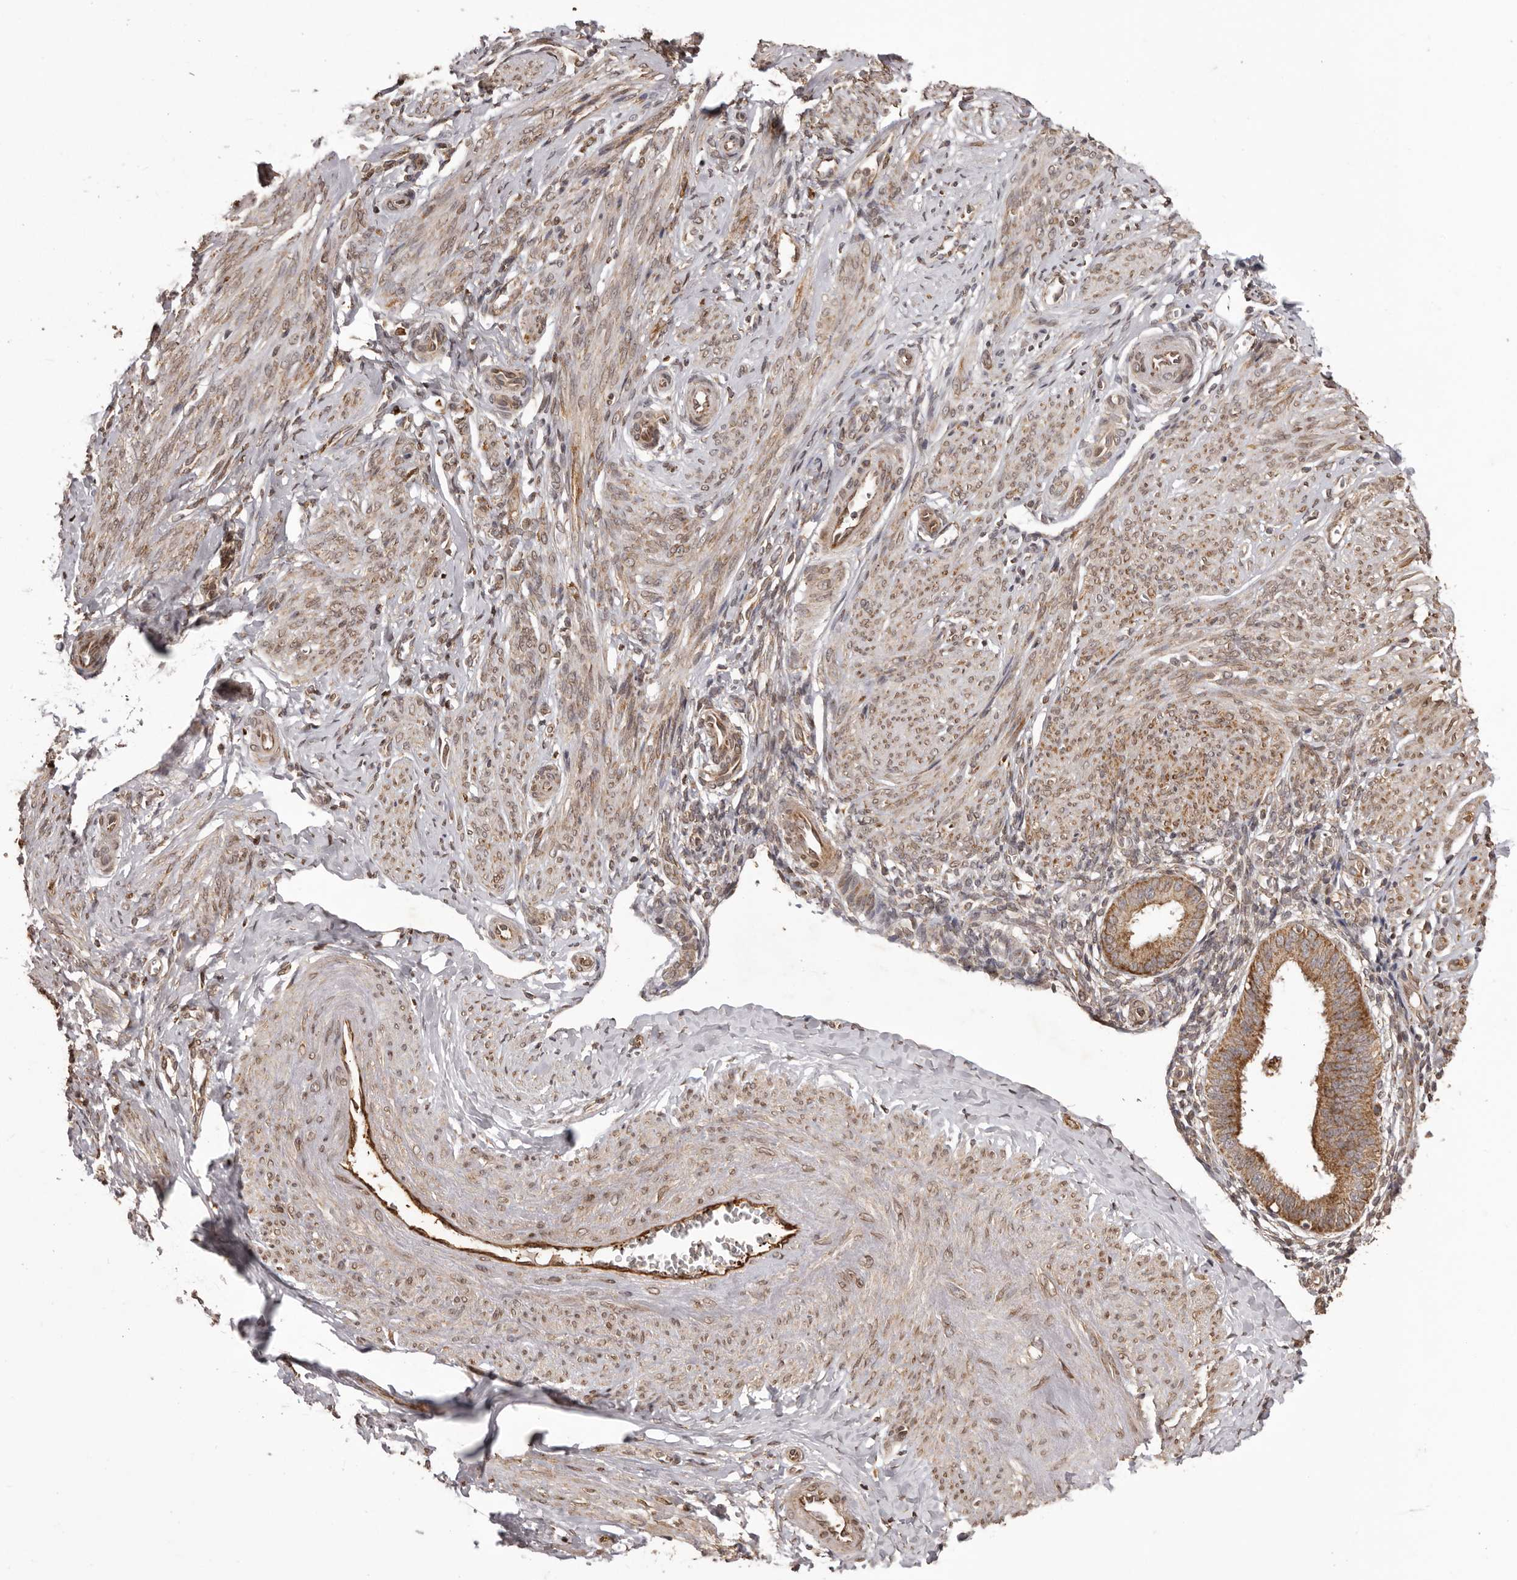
{"staining": {"intensity": "weak", "quantity": ">75%", "location": "cytoplasmic/membranous"}, "tissue": "endometrium", "cell_type": "Cells in endometrial stroma", "image_type": "normal", "snomed": [{"axis": "morphology", "description": "Normal tissue, NOS"}, {"axis": "topography", "description": "Uterus"}, {"axis": "topography", "description": "Endometrium"}], "caption": "This photomicrograph shows IHC staining of unremarkable human endometrium, with low weak cytoplasmic/membranous expression in about >75% of cells in endometrial stroma.", "gene": "CHRM2", "patient": {"sex": "female", "age": 48}}